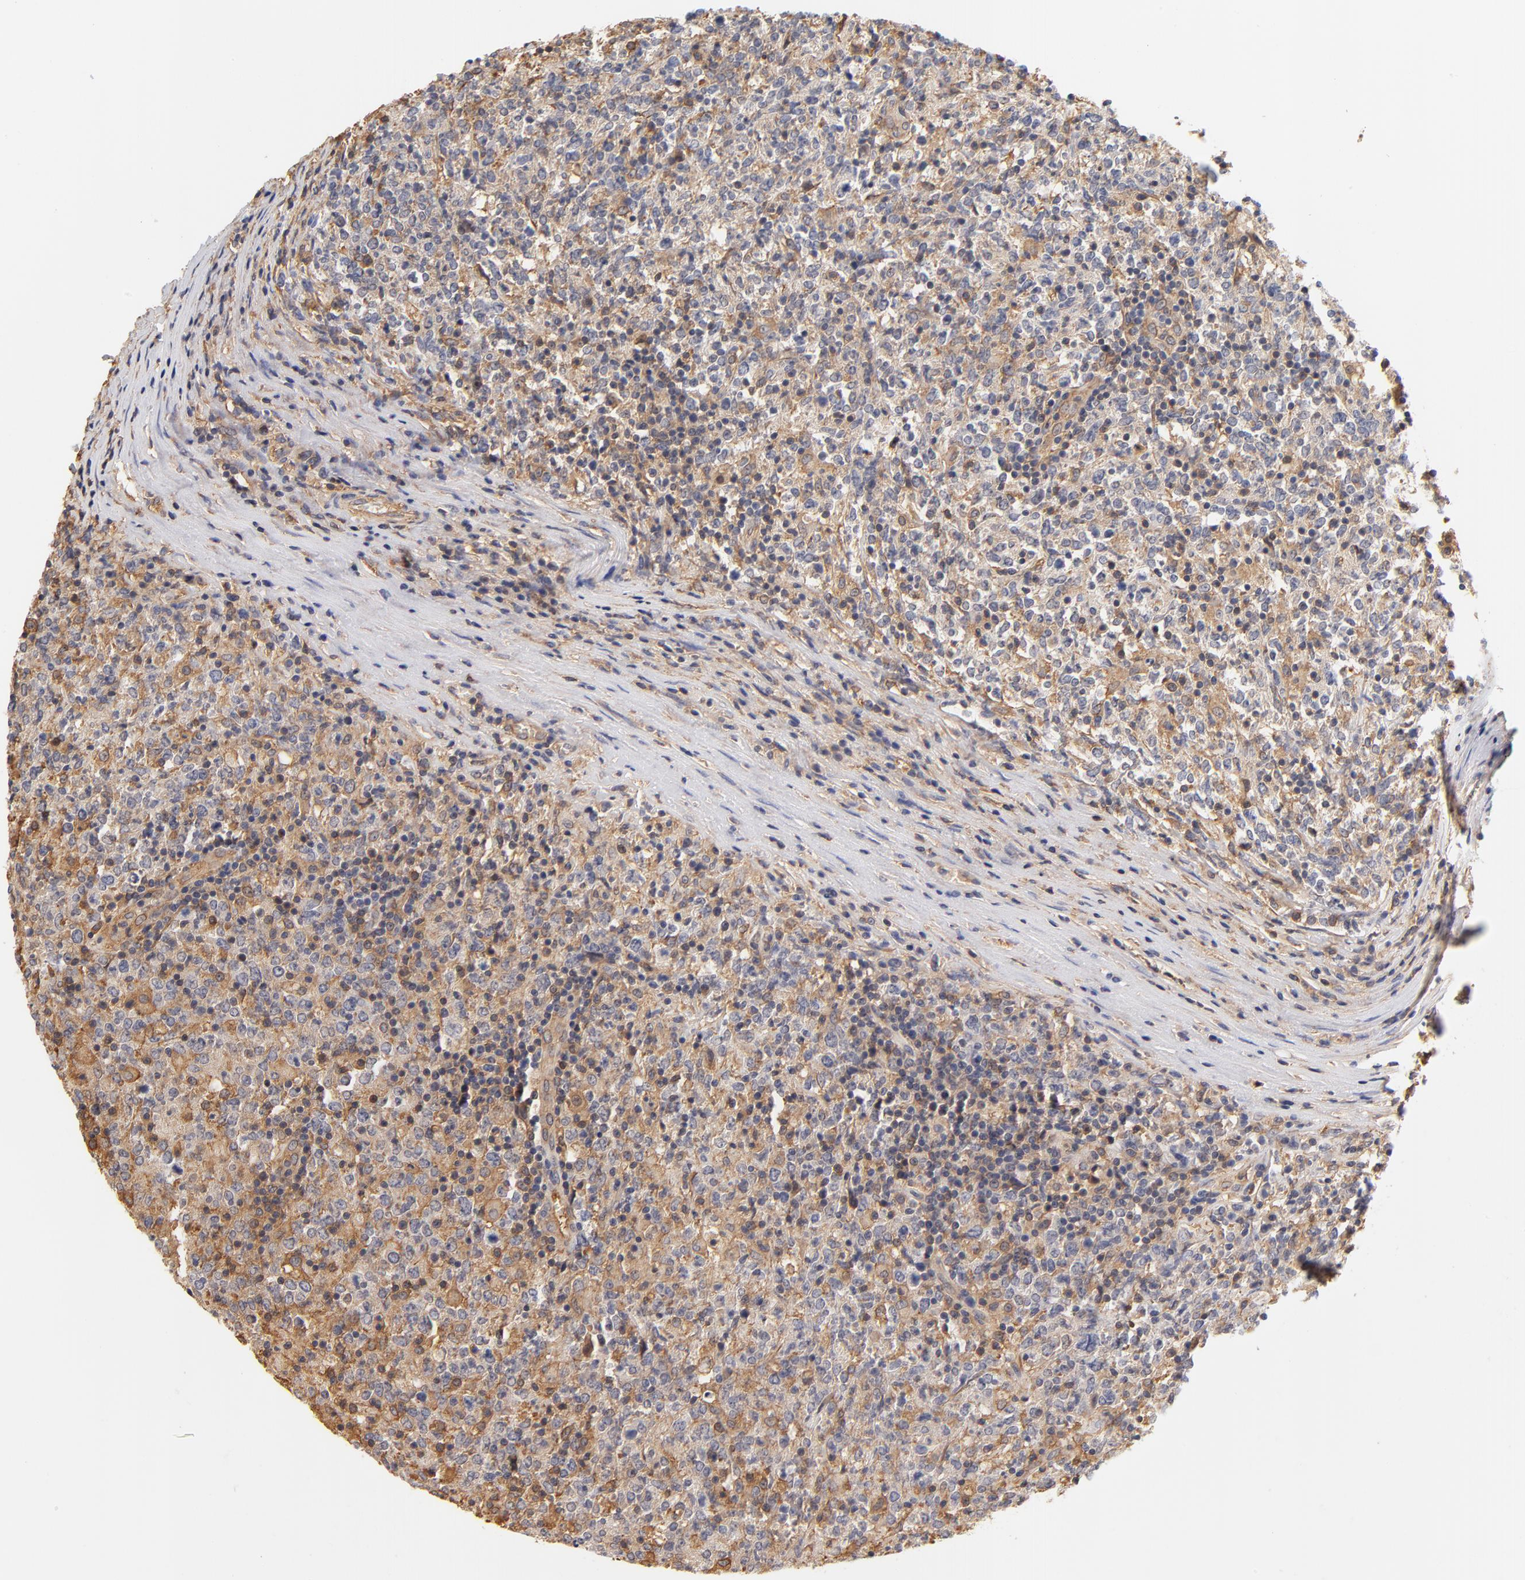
{"staining": {"intensity": "moderate", "quantity": ">75%", "location": "cytoplasmic/membranous"}, "tissue": "lymphoma", "cell_type": "Tumor cells", "image_type": "cancer", "snomed": [{"axis": "morphology", "description": "Malignant lymphoma, non-Hodgkin's type, High grade"}, {"axis": "topography", "description": "Lymph node"}], "caption": "IHC histopathology image of high-grade malignant lymphoma, non-Hodgkin's type stained for a protein (brown), which shows medium levels of moderate cytoplasmic/membranous positivity in about >75% of tumor cells.", "gene": "FCMR", "patient": {"sex": "female", "age": 84}}